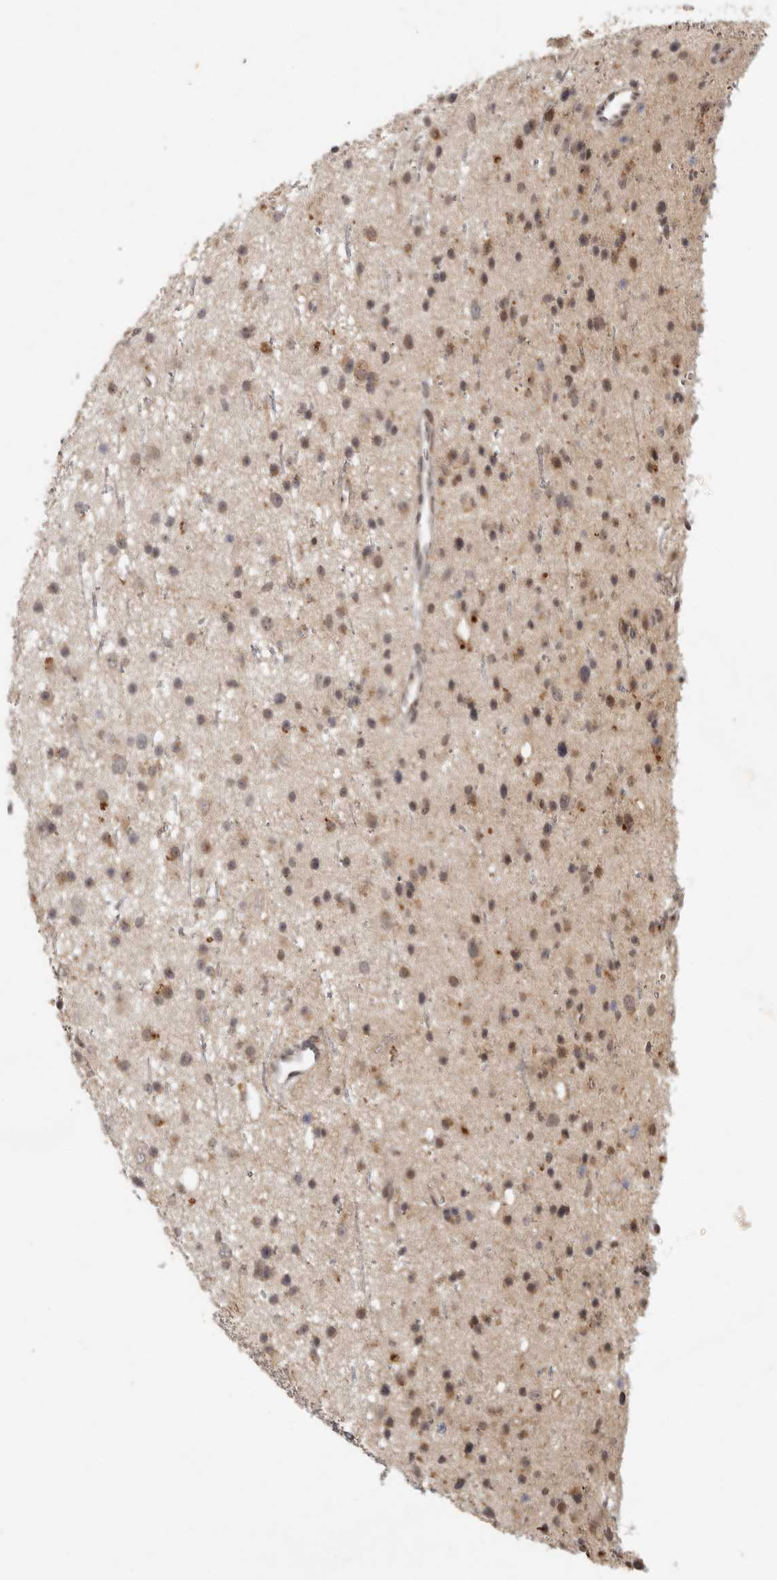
{"staining": {"intensity": "weak", "quantity": ">75%", "location": "cytoplasmic/membranous"}, "tissue": "glioma", "cell_type": "Tumor cells", "image_type": "cancer", "snomed": [{"axis": "morphology", "description": "Glioma, malignant, Low grade"}, {"axis": "topography", "description": "Cerebral cortex"}], "caption": "IHC micrograph of neoplastic tissue: human malignant glioma (low-grade) stained using IHC exhibits low levels of weak protein expression localized specifically in the cytoplasmic/membranous of tumor cells, appearing as a cytoplasmic/membranous brown color.", "gene": "LRRC75A", "patient": {"sex": "female", "age": 39}}